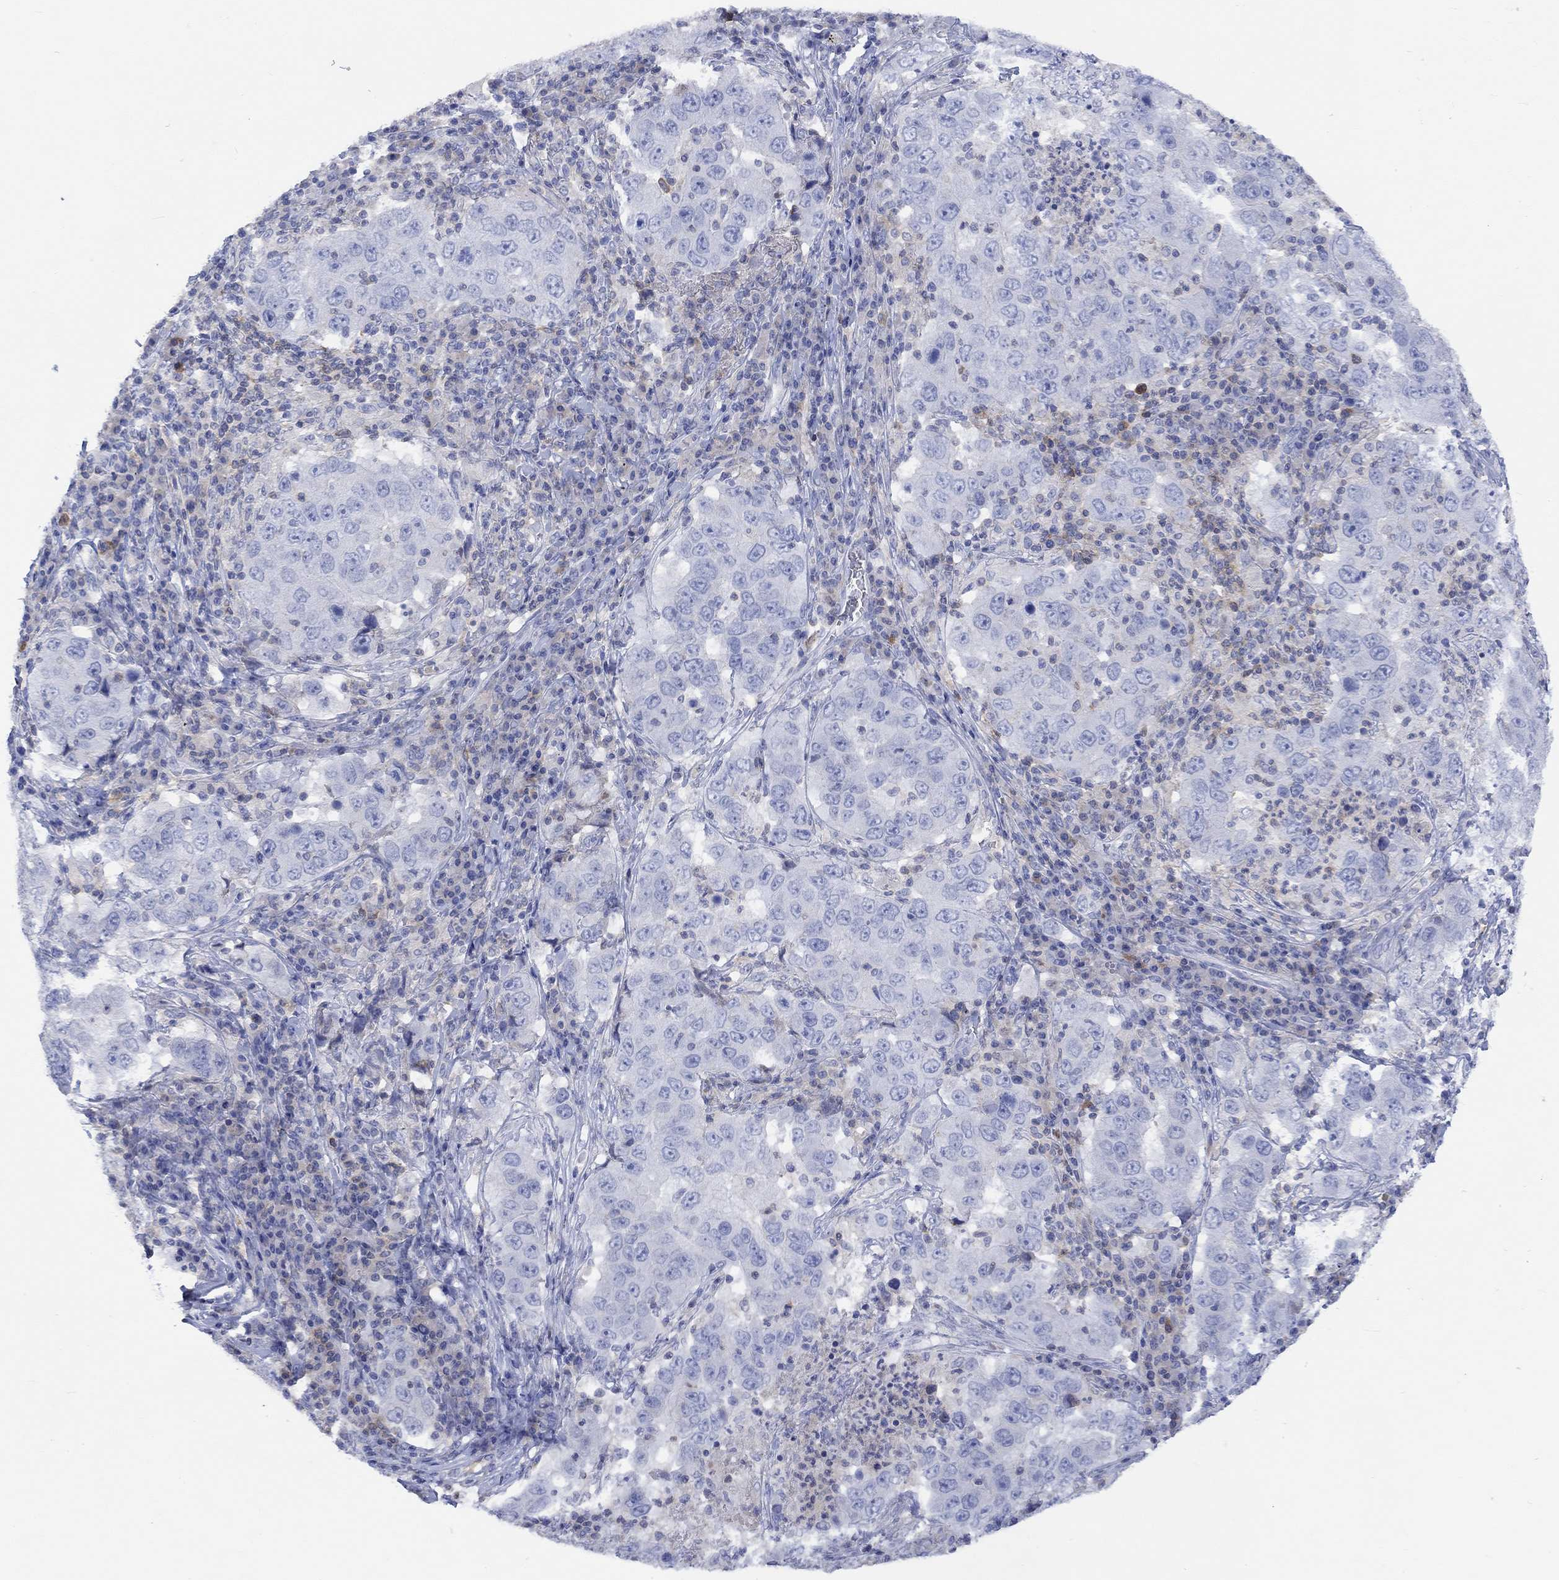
{"staining": {"intensity": "negative", "quantity": "none", "location": "none"}, "tissue": "lung cancer", "cell_type": "Tumor cells", "image_type": "cancer", "snomed": [{"axis": "morphology", "description": "Adenocarcinoma, NOS"}, {"axis": "topography", "description": "Lung"}], "caption": "Lung cancer (adenocarcinoma) was stained to show a protein in brown. There is no significant staining in tumor cells.", "gene": "GCM1", "patient": {"sex": "male", "age": 73}}